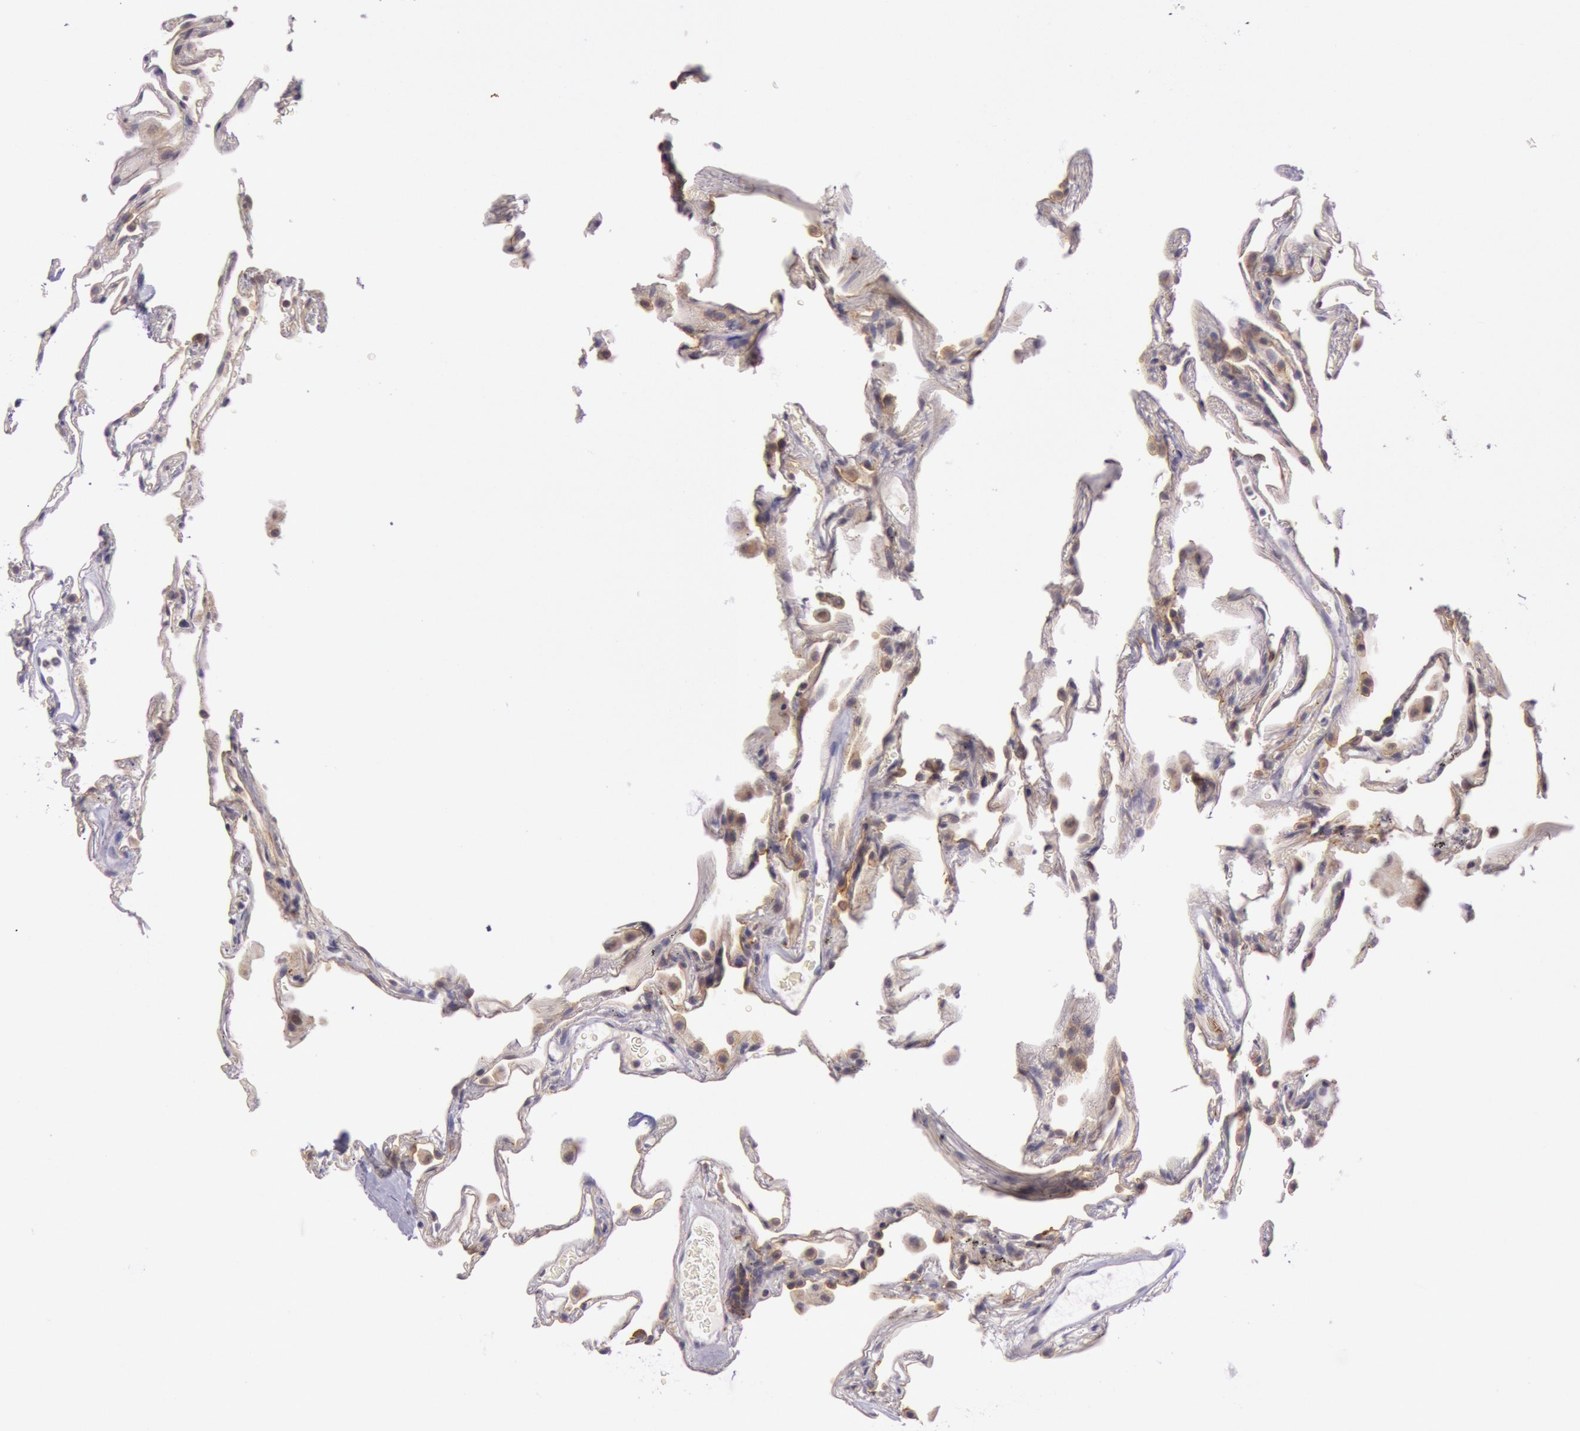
{"staining": {"intensity": "moderate", "quantity": "25%-75%", "location": "cytoplasmic/membranous"}, "tissue": "lung", "cell_type": "Alveolar cells", "image_type": "normal", "snomed": [{"axis": "morphology", "description": "Normal tissue, NOS"}, {"axis": "morphology", "description": "Inflammation, NOS"}, {"axis": "topography", "description": "Lung"}], "caption": "An IHC micrograph of benign tissue is shown. Protein staining in brown highlights moderate cytoplasmic/membranous positivity in lung within alveolar cells. Using DAB (brown) and hematoxylin (blue) stains, captured at high magnification using brightfield microscopy.", "gene": "CDK16", "patient": {"sex": "male", "age": 69}}